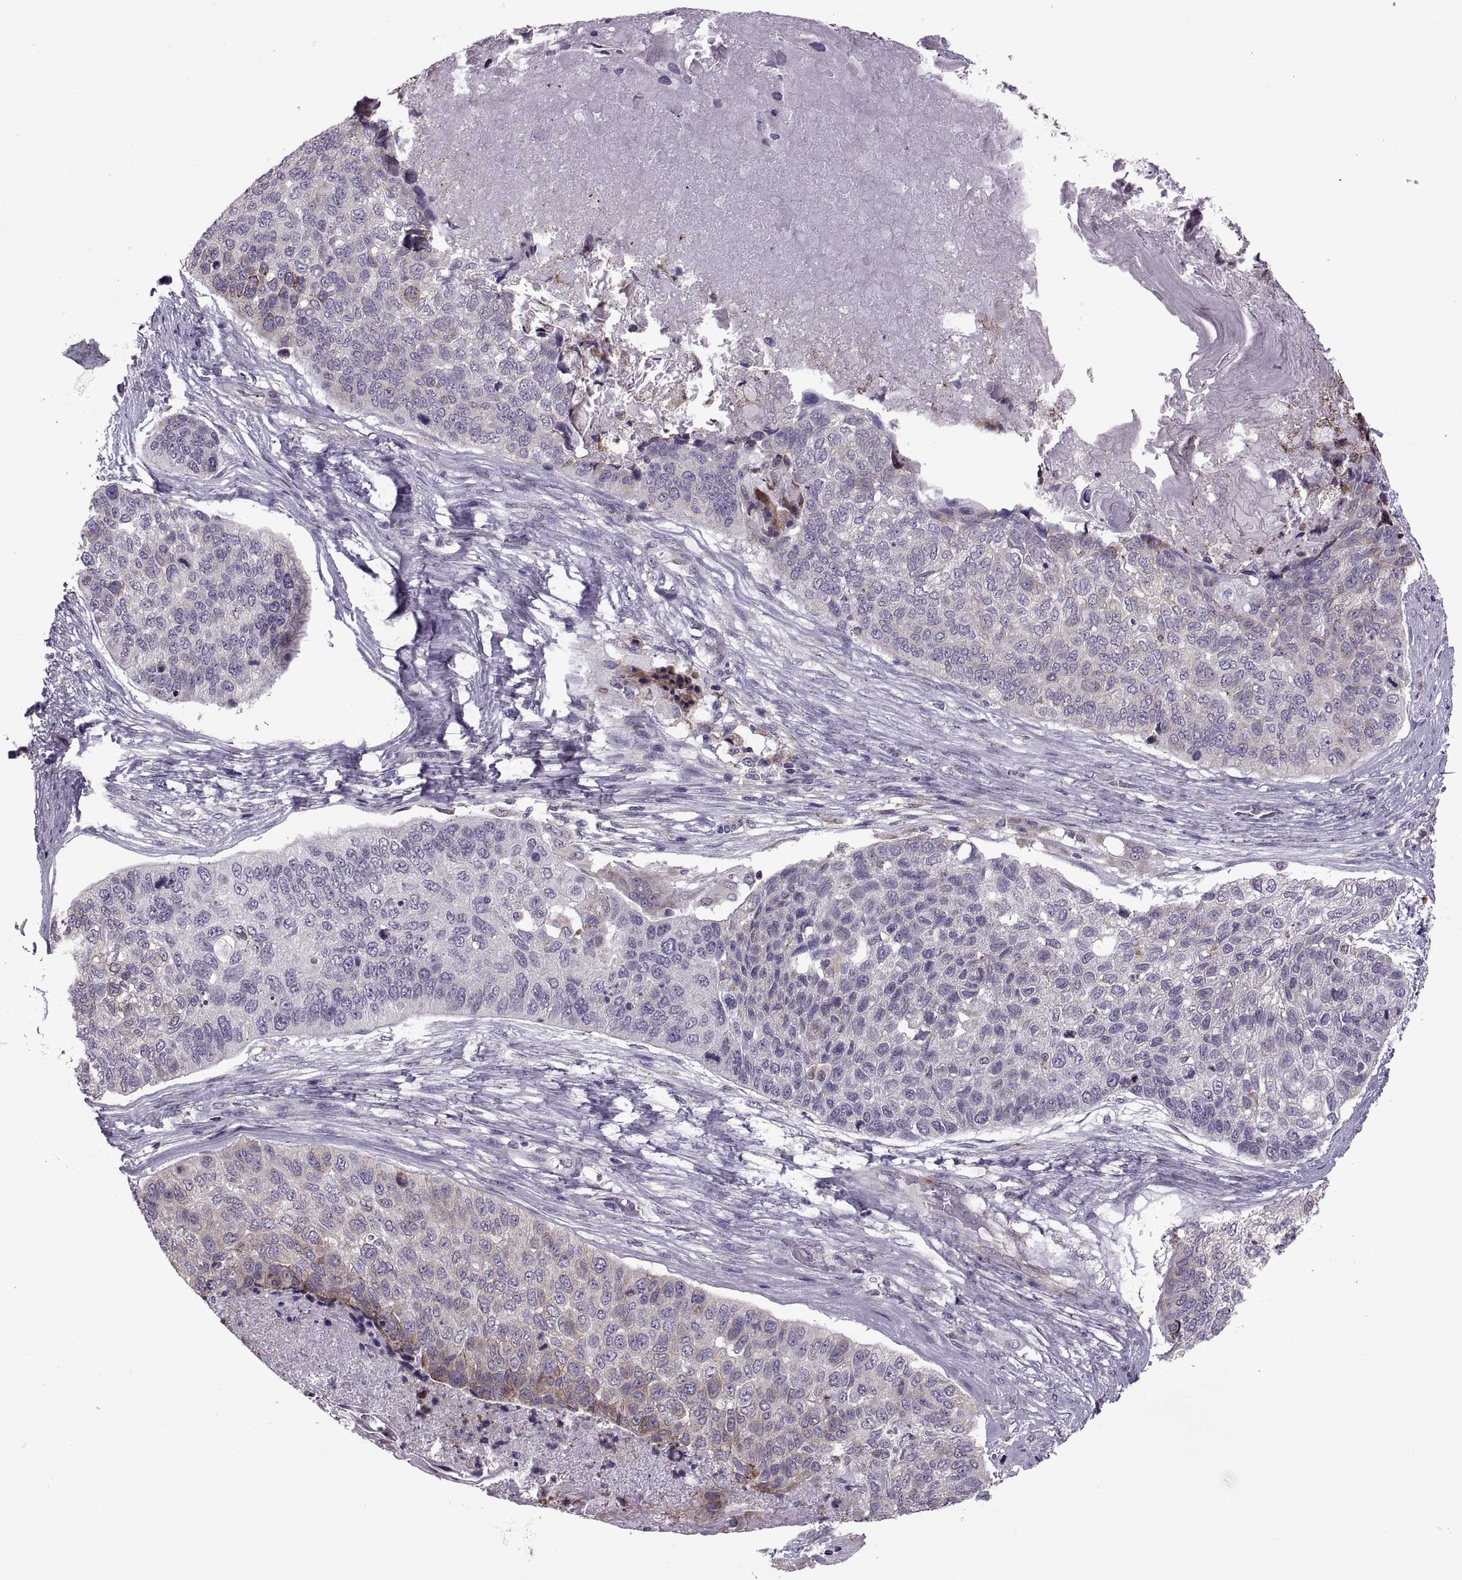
{"staining": {"intensity": "weak", "quantity": "25%-75%", "location": "cytoplasmic/membranous"}, "tissue": "lung cancer", "cell_type": "Tumor cells", "image_type": "cancer", "snomed": [{"axis": "morphology", "description": "Squamous cell carcinoma, NOS"}, {"axis": "topography", "description": "Lung"}], "caption": "DAB immunohistochemical staining of human lung cancer (squamous cell carcinoma) displays weak cytoplasmic/membranous protein positivity in approximately 25%-75% of tumor cells.", "gene": "LETM2", "patient": {"sex": "male", "age": 69}}